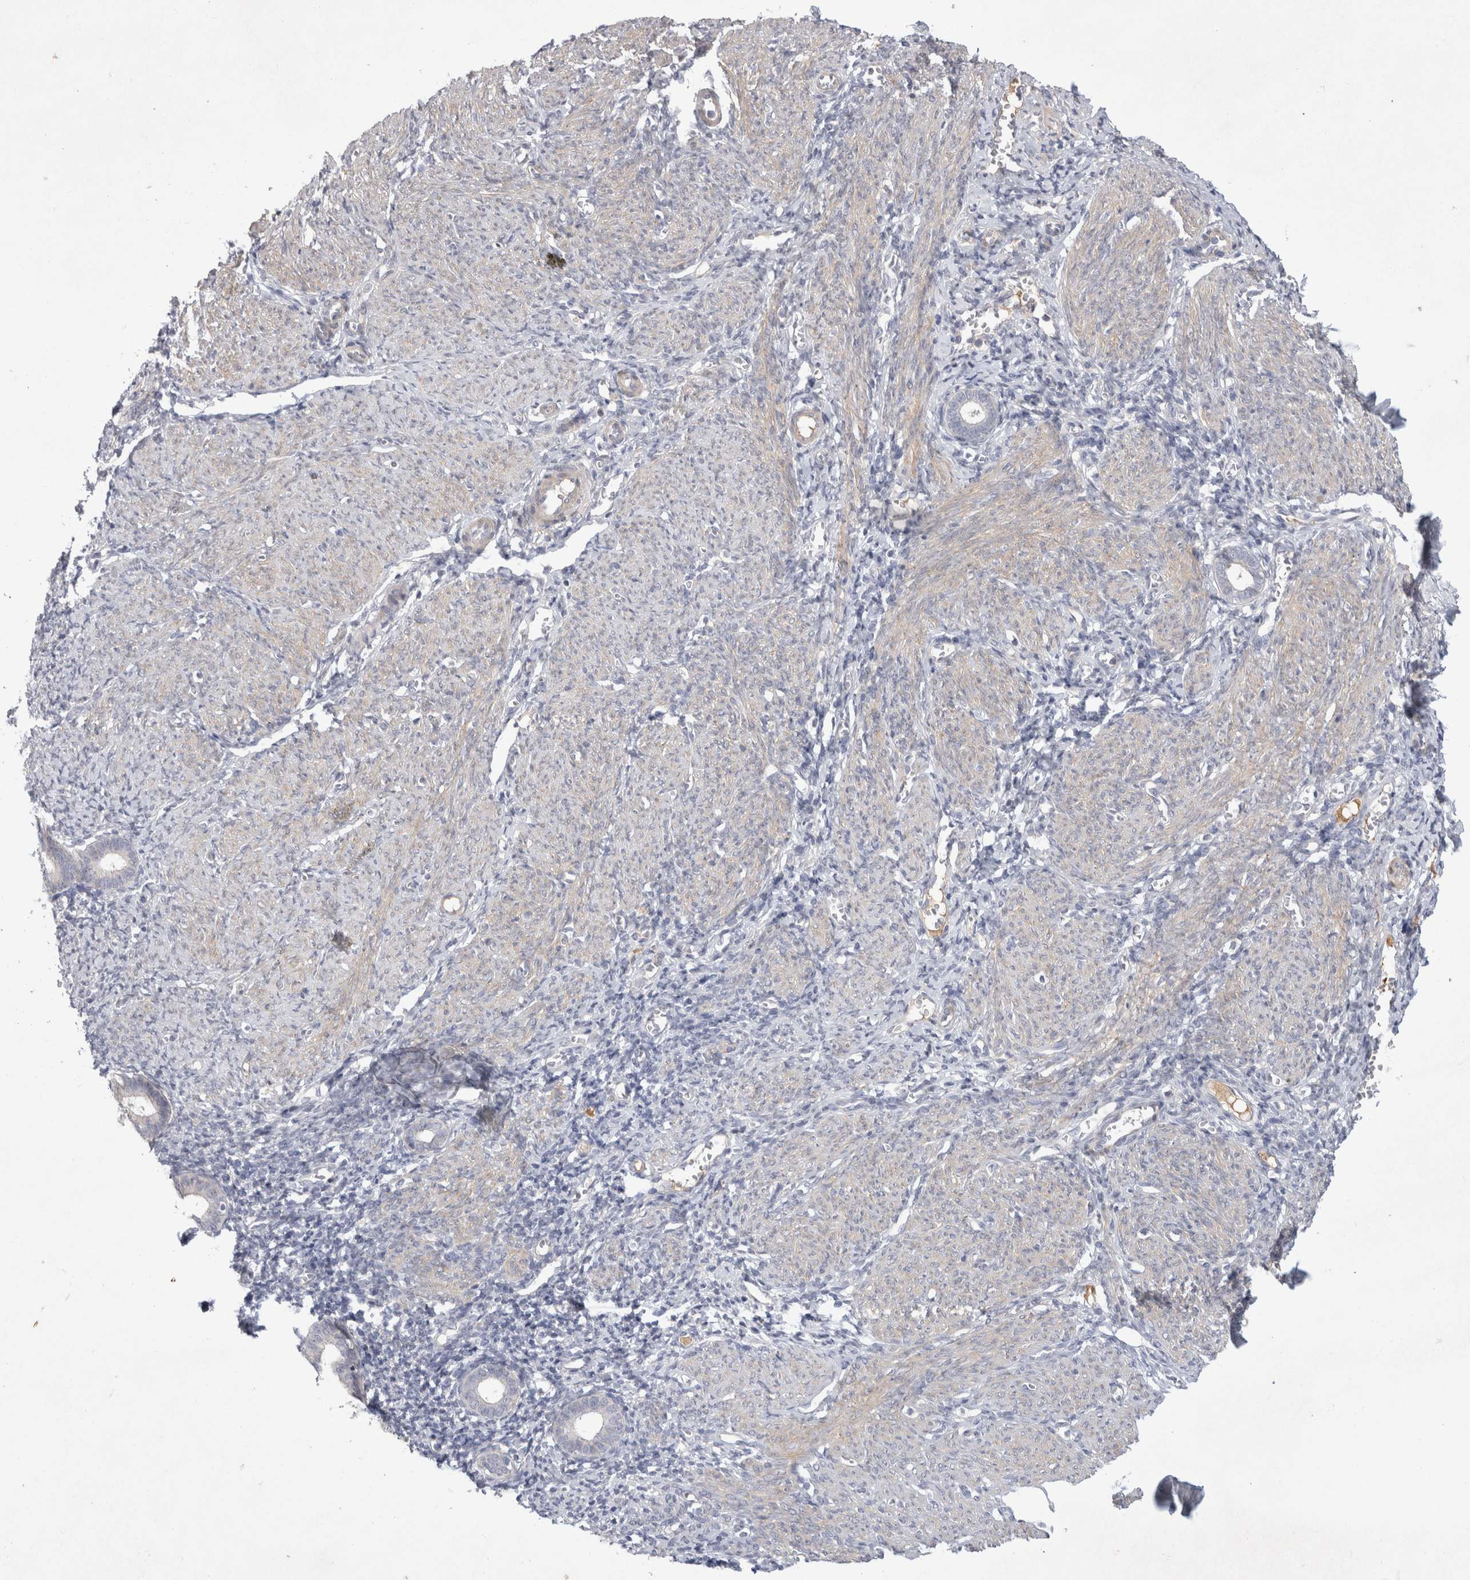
{"staining": {"intensity": "negative", "quantity": "none", "location": "none"}, "tissue": "endometrium", "cell_type": "Cells in endometrial stroma", "image_type": "normal", "snomed": [{"axis": "morphology", "description": "Normal tissue, NOS"}, {"axis": "morphology", "description": "Adenocarcinoma, NOS"}, {"axis": "topography", "description": "Endometrium"}], "caption": "Immunohistochemical staining of normal human endometrium reveals no significant expression in cells in endometrial stroma.", "gene": "BZW2", "patient": {"sex": "female", "age": 57}}